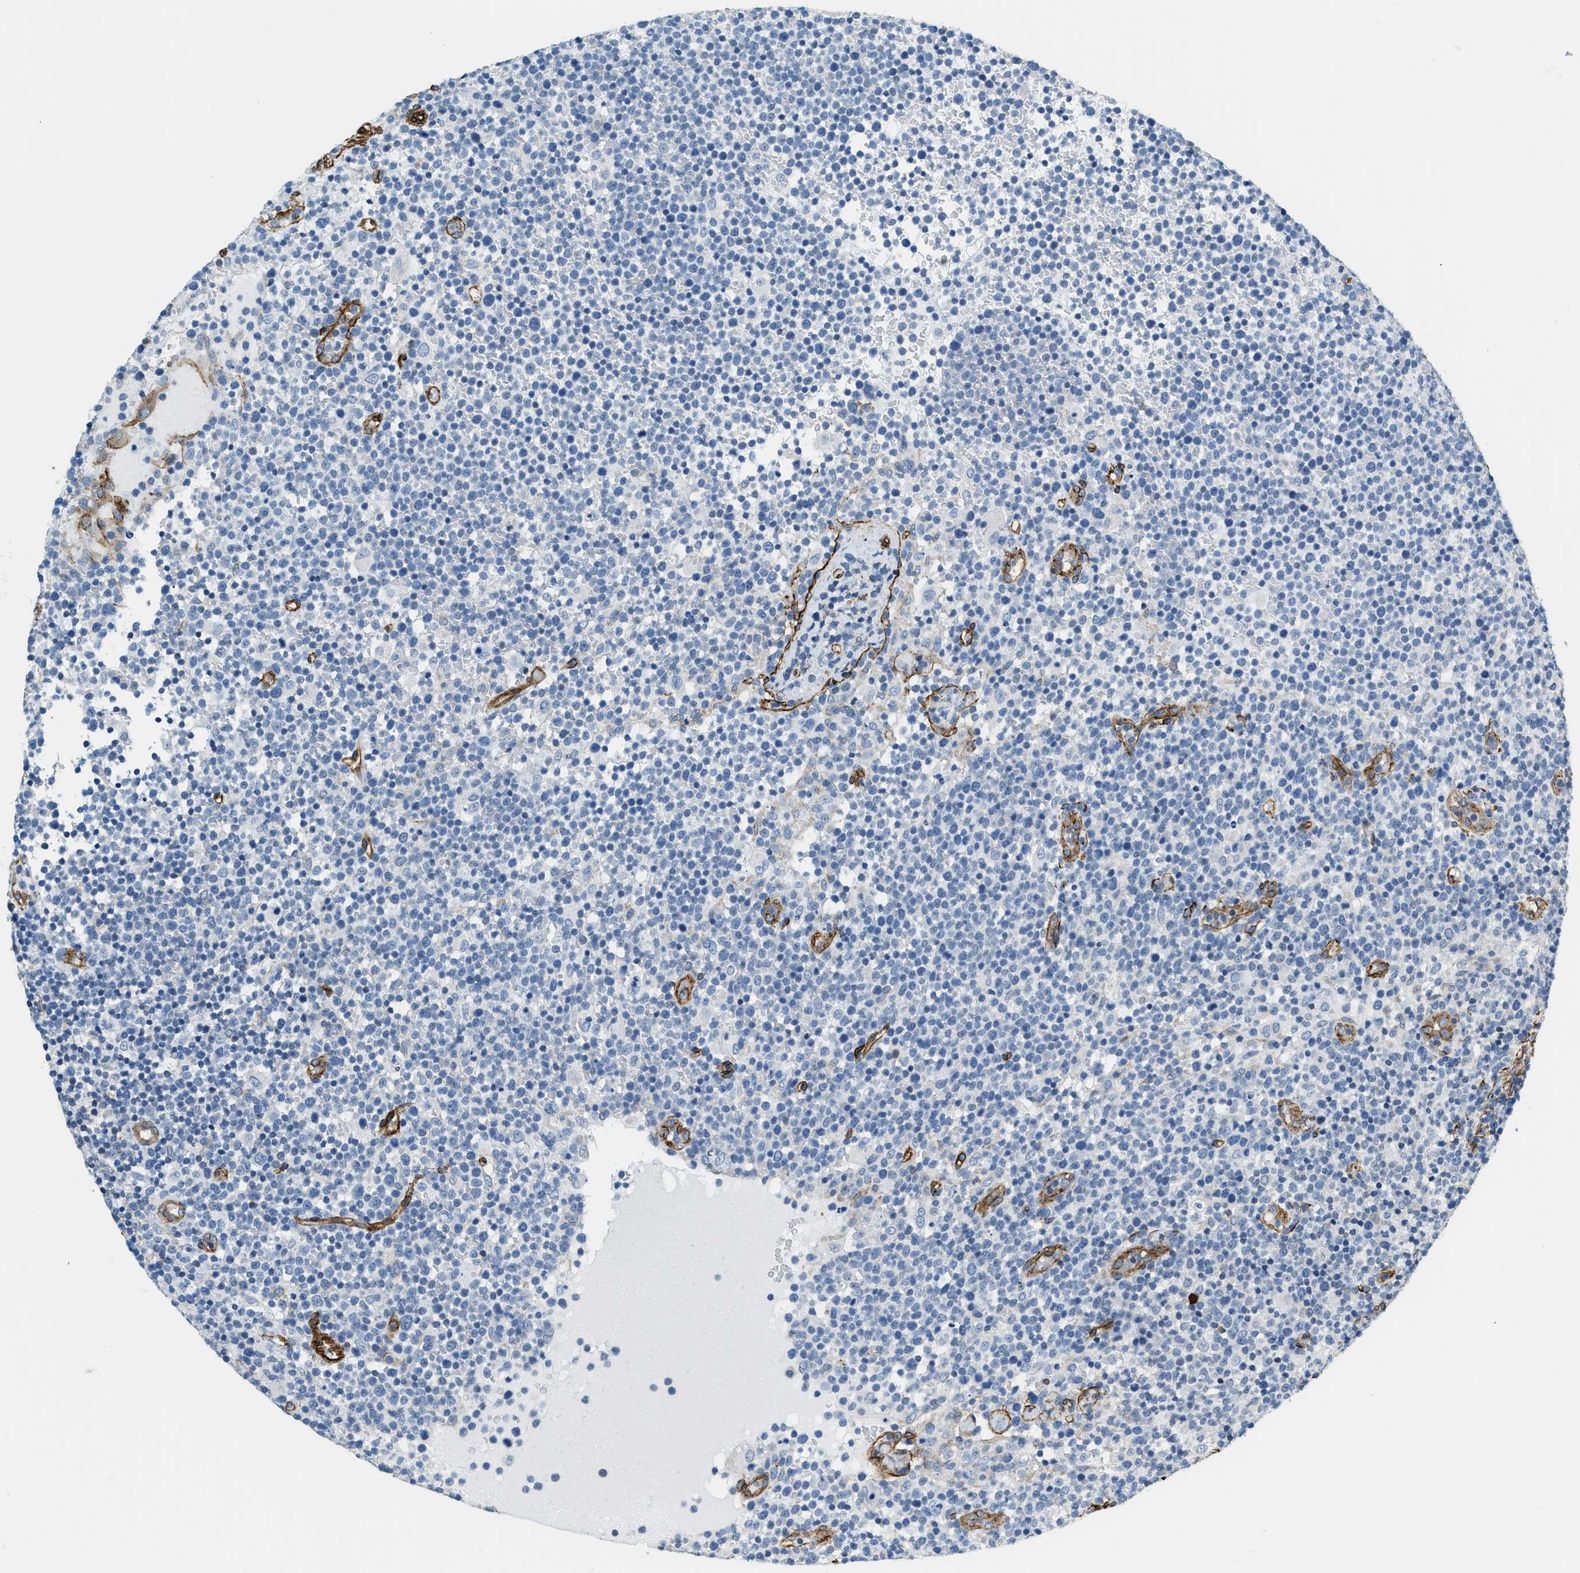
{"staining": {"intensity": "negative", "quantity": "none", "location": "none"}, "tissue": "lymphoma", "cell_type": "Tumor cells", "image_type": "cancer", "snomed": [{"axis": "morphology", "description": "Malignant lymphoma, non-Hodgkin's type, High grade"}, {"axis": "topography", "description": "Lymph node"}], "caption": "Immunohistochemistry (IHC) image of lymphoma stained for a protein (brown), which shows no expression in tumor cells.", "gene": "TMEM43", "patient": {"sex": "male", "age": 61}}